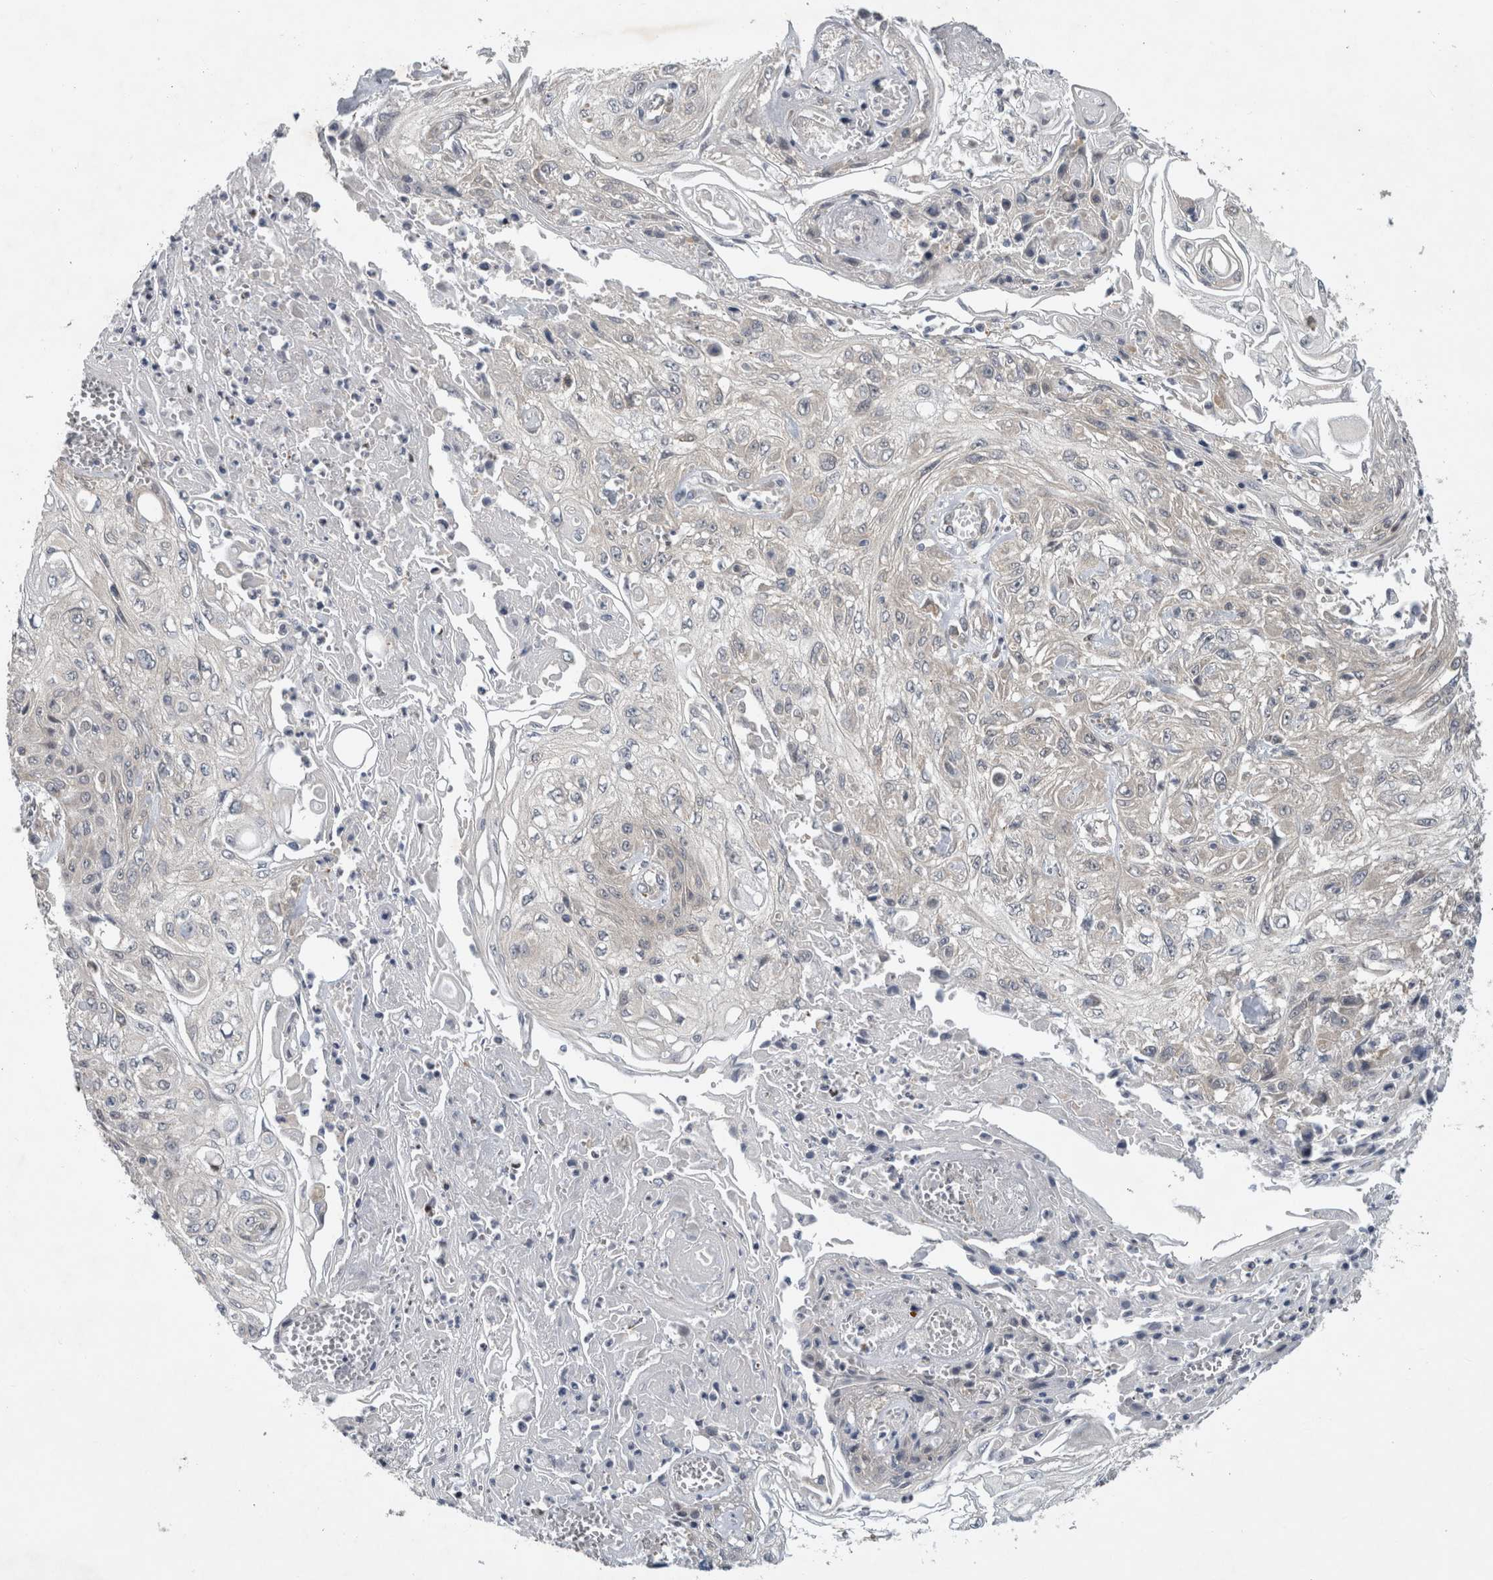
{"staining": {"intensity": "negative", "quantity": "none", "location": "none"}, "tissue": "skin cancer", "cell_type": "Tumor cells", "image_type": "cancer", "snomed": [{"axis": "morphology", "description": "Squamous cell carcinoma, NOS"}, {"axis": "morphology", "description": "Squamous cell carcinoma, metastatic, NOS"}, {"axis": "topography", "description": "Skin"}, {"axis": "topography", "description": "Lymph node"}], "caption": "There is no significant expression in tumor cells of skin squamous cell carcinoma. (DAB (3,3'-diaminobenzidine) immunohistochemistry (IHC), high magnification).", "gene": "AASDHPPT", "patient": {"sex": "male", "age": 75}}